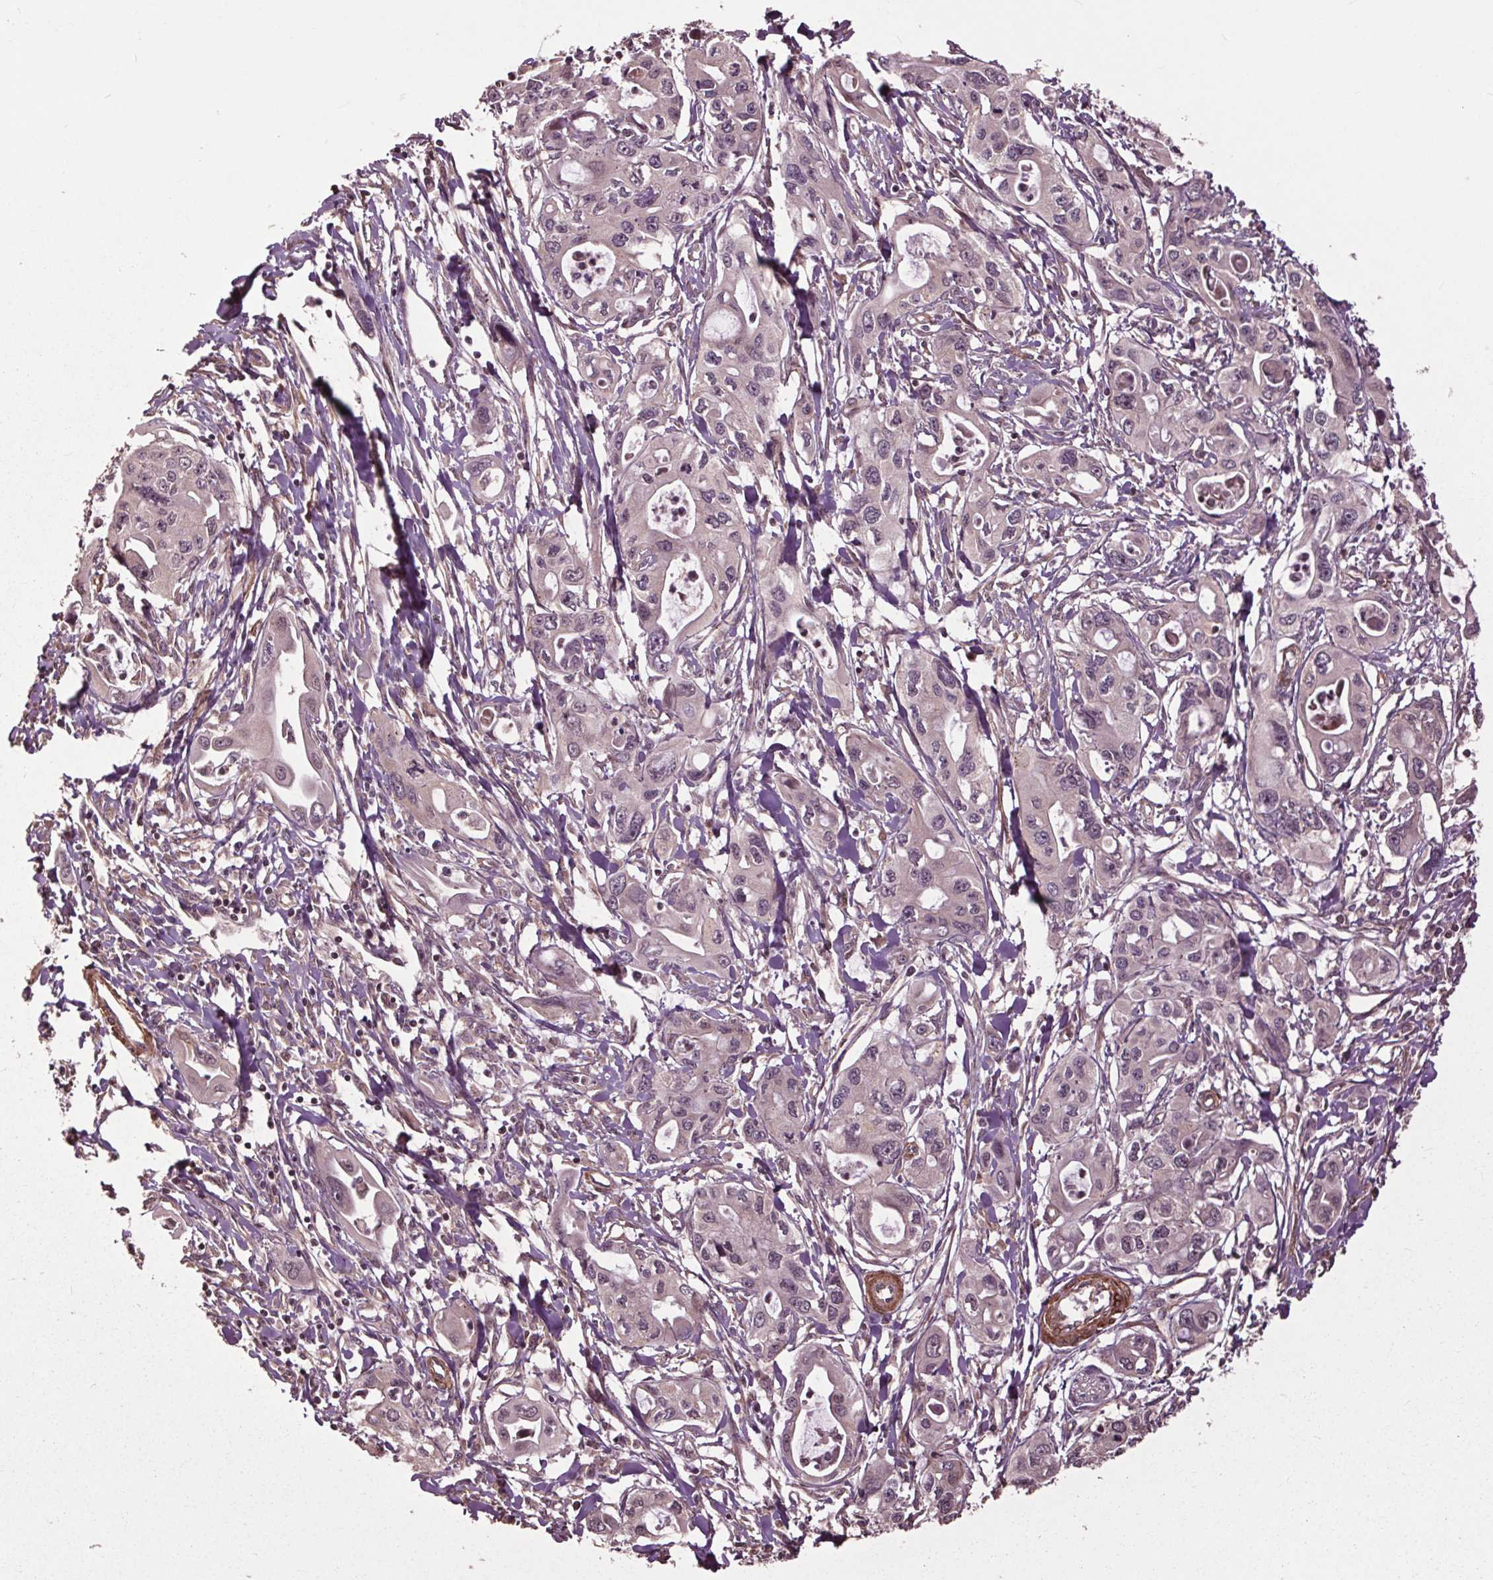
{"staining": {"intensity": "negative", "quantity": "none", "location": "none"}, "tissue": "pancreatic cancer", "cell_type": "Tumor cells", "image_type": "cancer", "snomed": [{"axis": "morphology", "description": "Adenocarcinoma, NOS"}, {"axis": "topography", "description": "Pancreas"}], "caption": "A high-resolution histopathology image shows immunohistochemistry staining of pancreatic adenocarcinoma, which demonstrates no significant positivity in tumor cells. (Stains: DAB (3,3'-diaminobenzidine) immunohistochemistry (IHC) with hematoxylin counter stain, Microscopy: brightfield microscopy at high magnification).", "gene": "CEP95", "patient": {"sex": "male", "age": 60}}